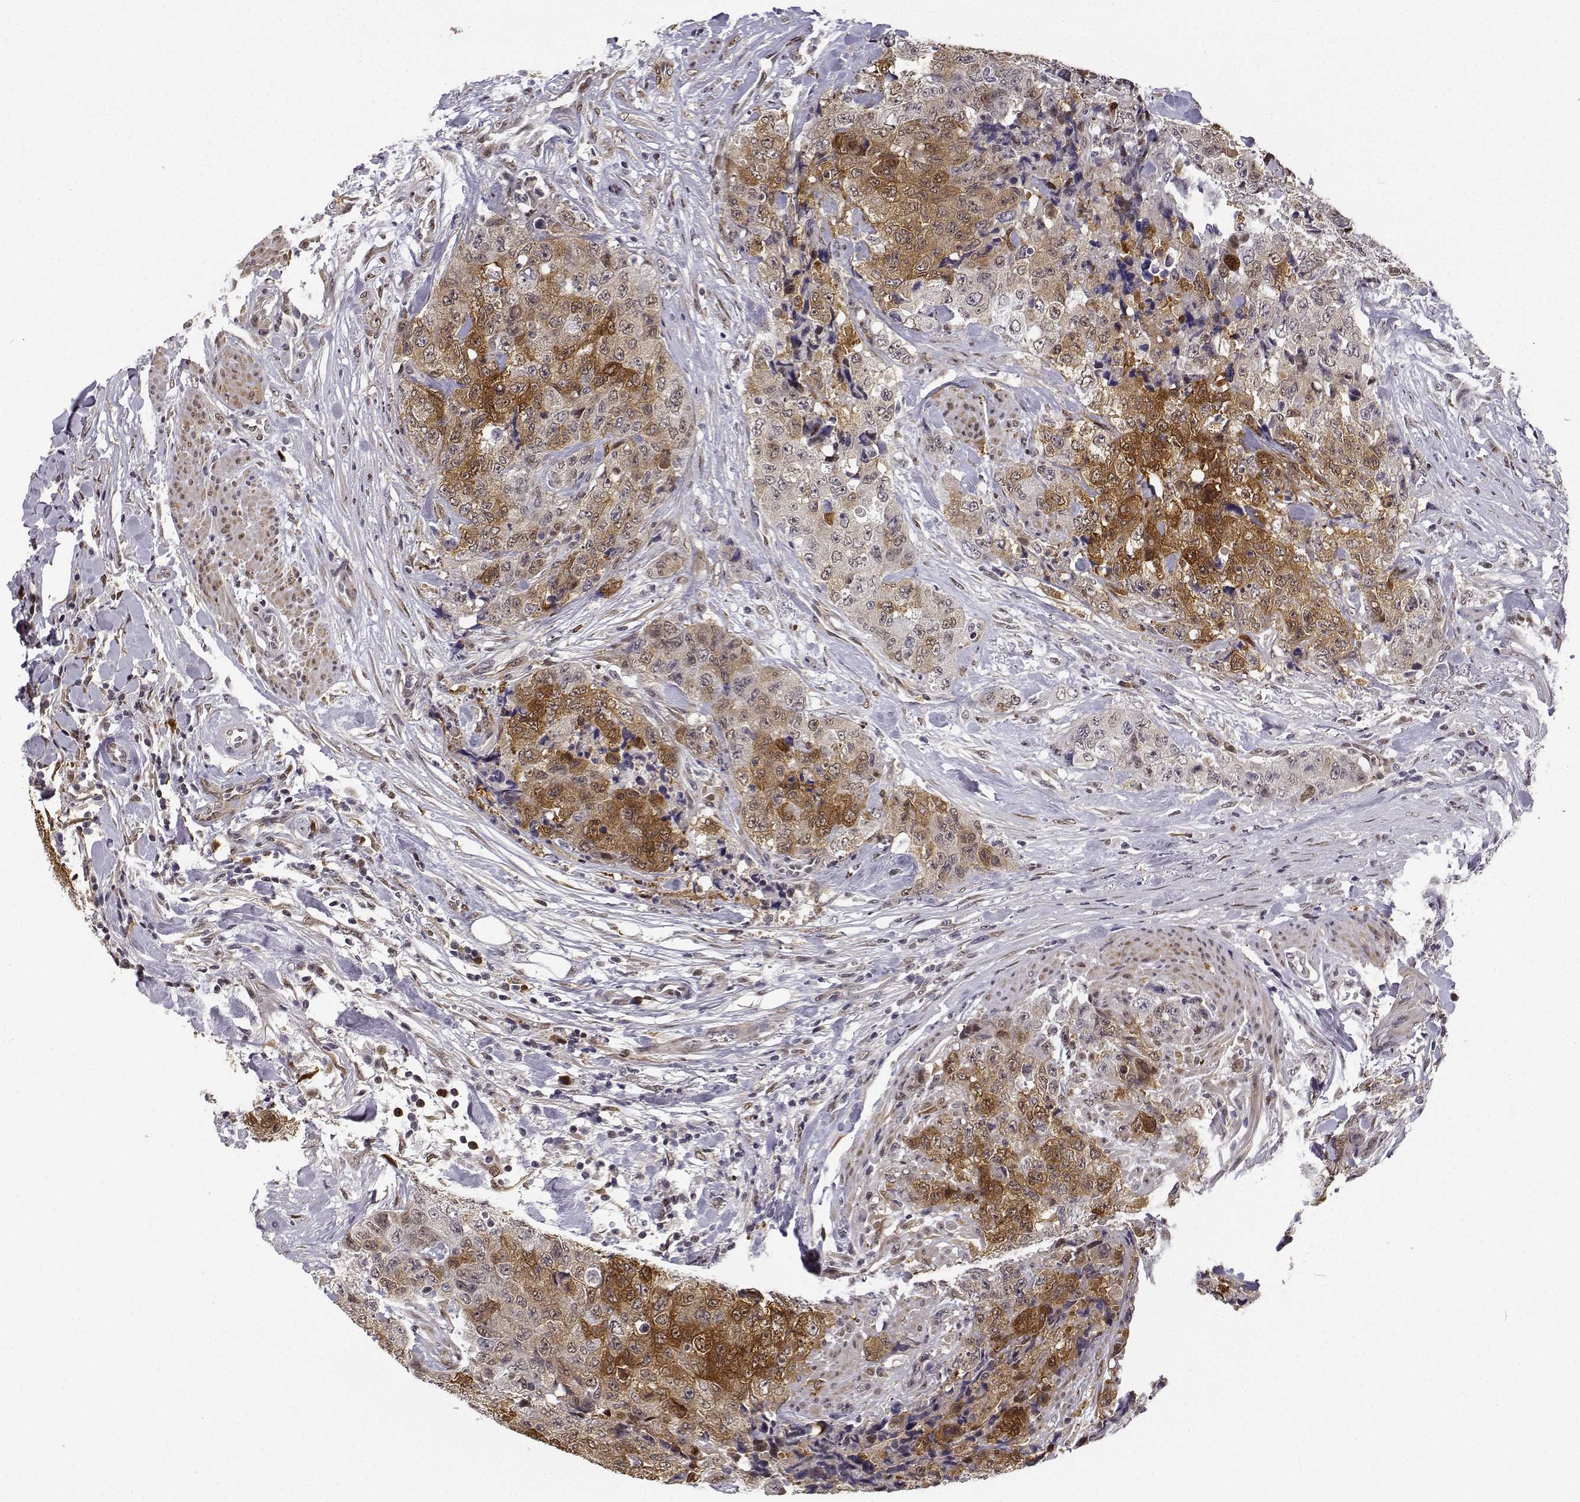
{"staining": {"intensity": "moderate", "quantity": "25%-75%", "location": "cytoplasmic/membranous,nuclear"}, "tissue": "urothelial cancer", "cell_type": "Tumor cells", "image_type": "cancer", "snomed": [{"axis": "morphology", "description": "Urothelial carcinoma, High grade"}, {"axis": "topography", "description": "Urinary bladder"}], "caption": "A brown stain shows moderate cytoplasmic/membranous and nuclear expression of a protein in human high-grade urothelial carcinoma tumor cells.", "gene": "PHGDH", "patient": {"sex": "female", "age": 78}}